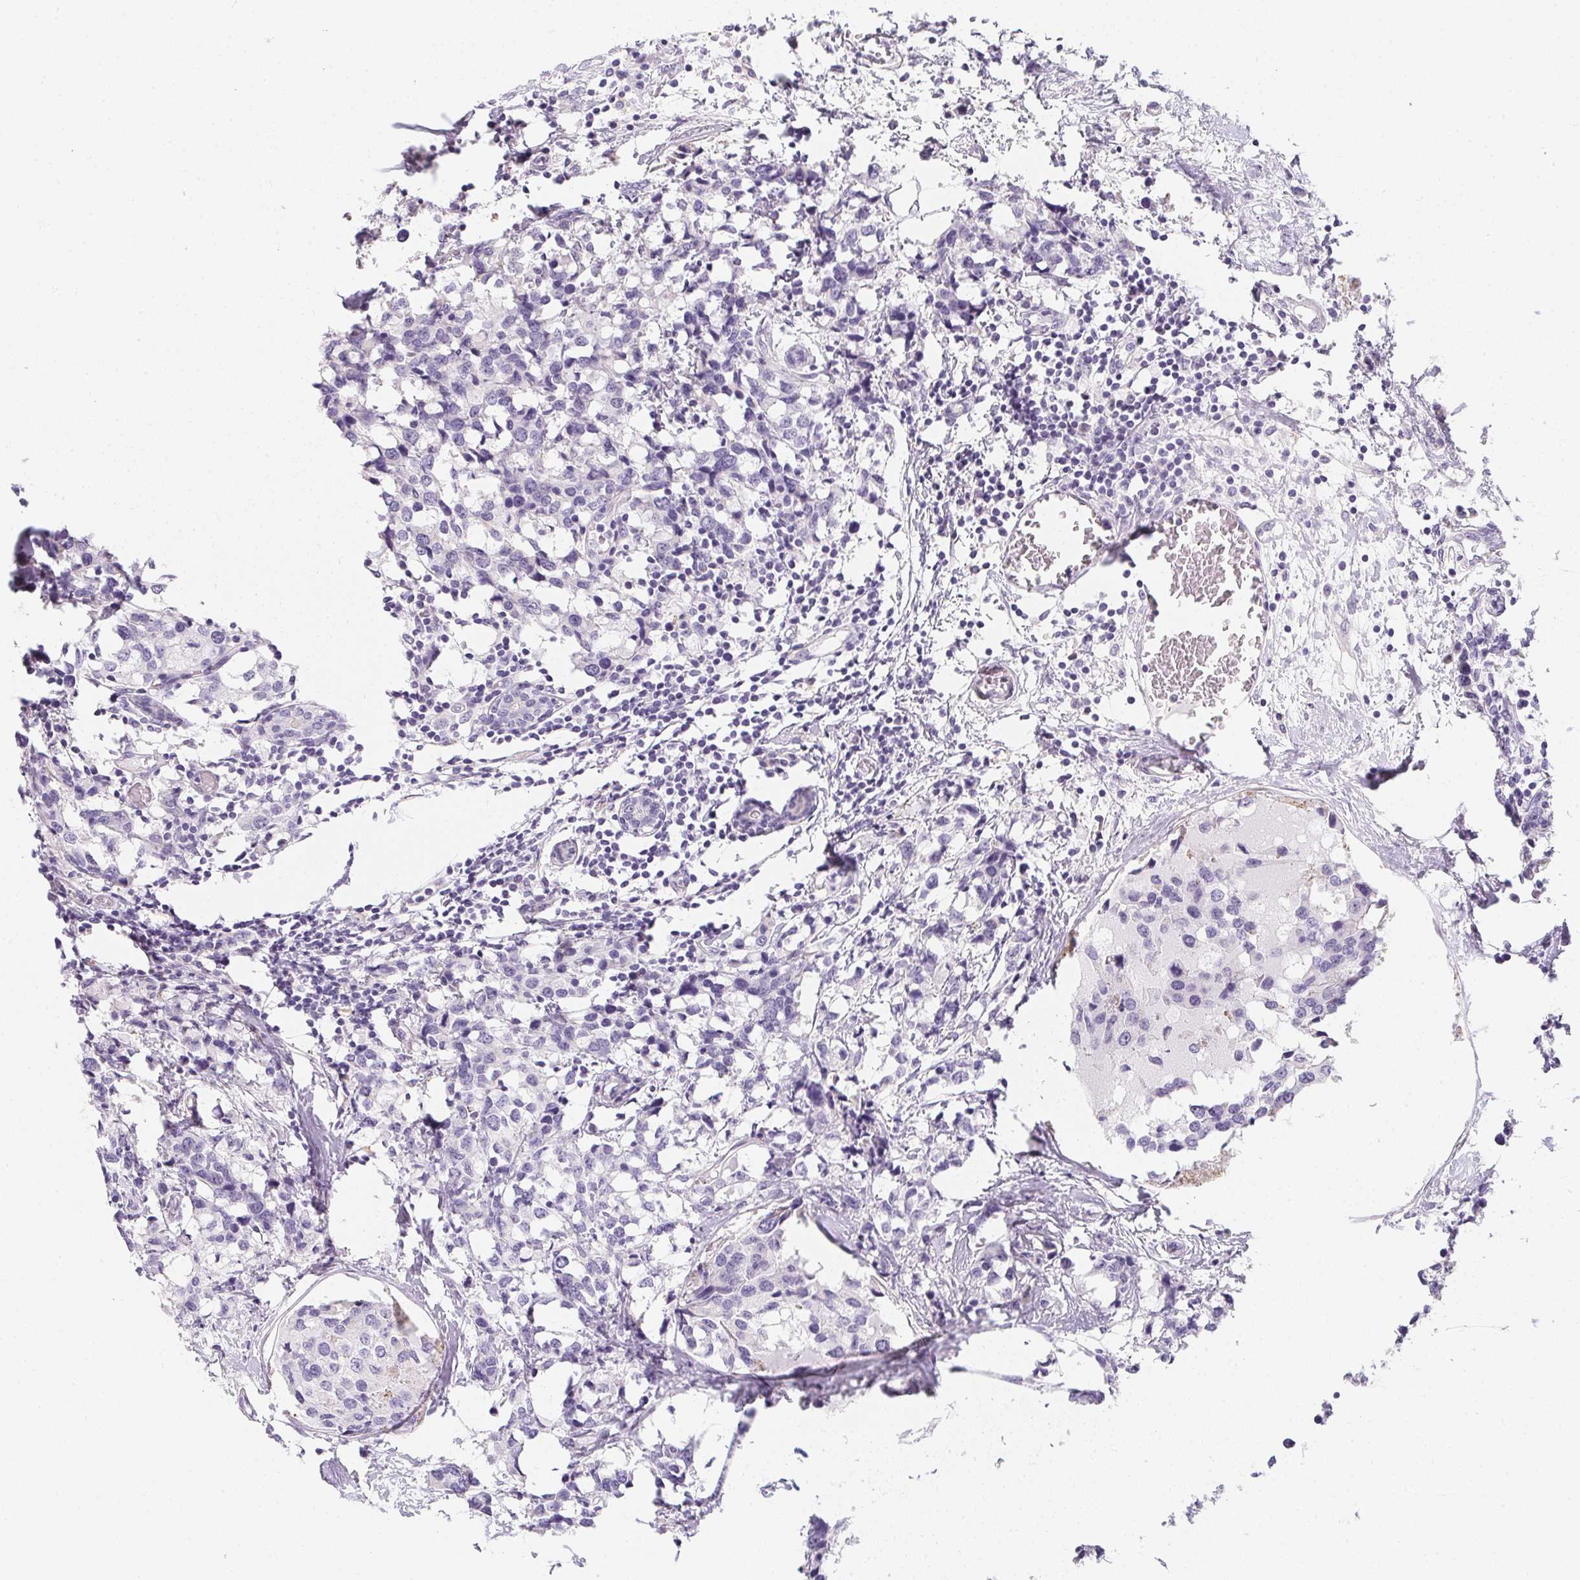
{"staining": {"intensity": "negative", "quantity": "none", "location": "none"}, "tissue": "breast cancer", "cell_type": "Tumor cells", "image_type": "cancer", "snomed": [{"axis": "morphology", "description": "Lobular carcinoma"}, {"axis": "topography", "description": "Breast"}], "caption": "Image shows no significant protein positivity in tumor cells of breast lobular carcinoma.", "gene": "MAP1A", "patient": {"sex": "female", "age": 59}}